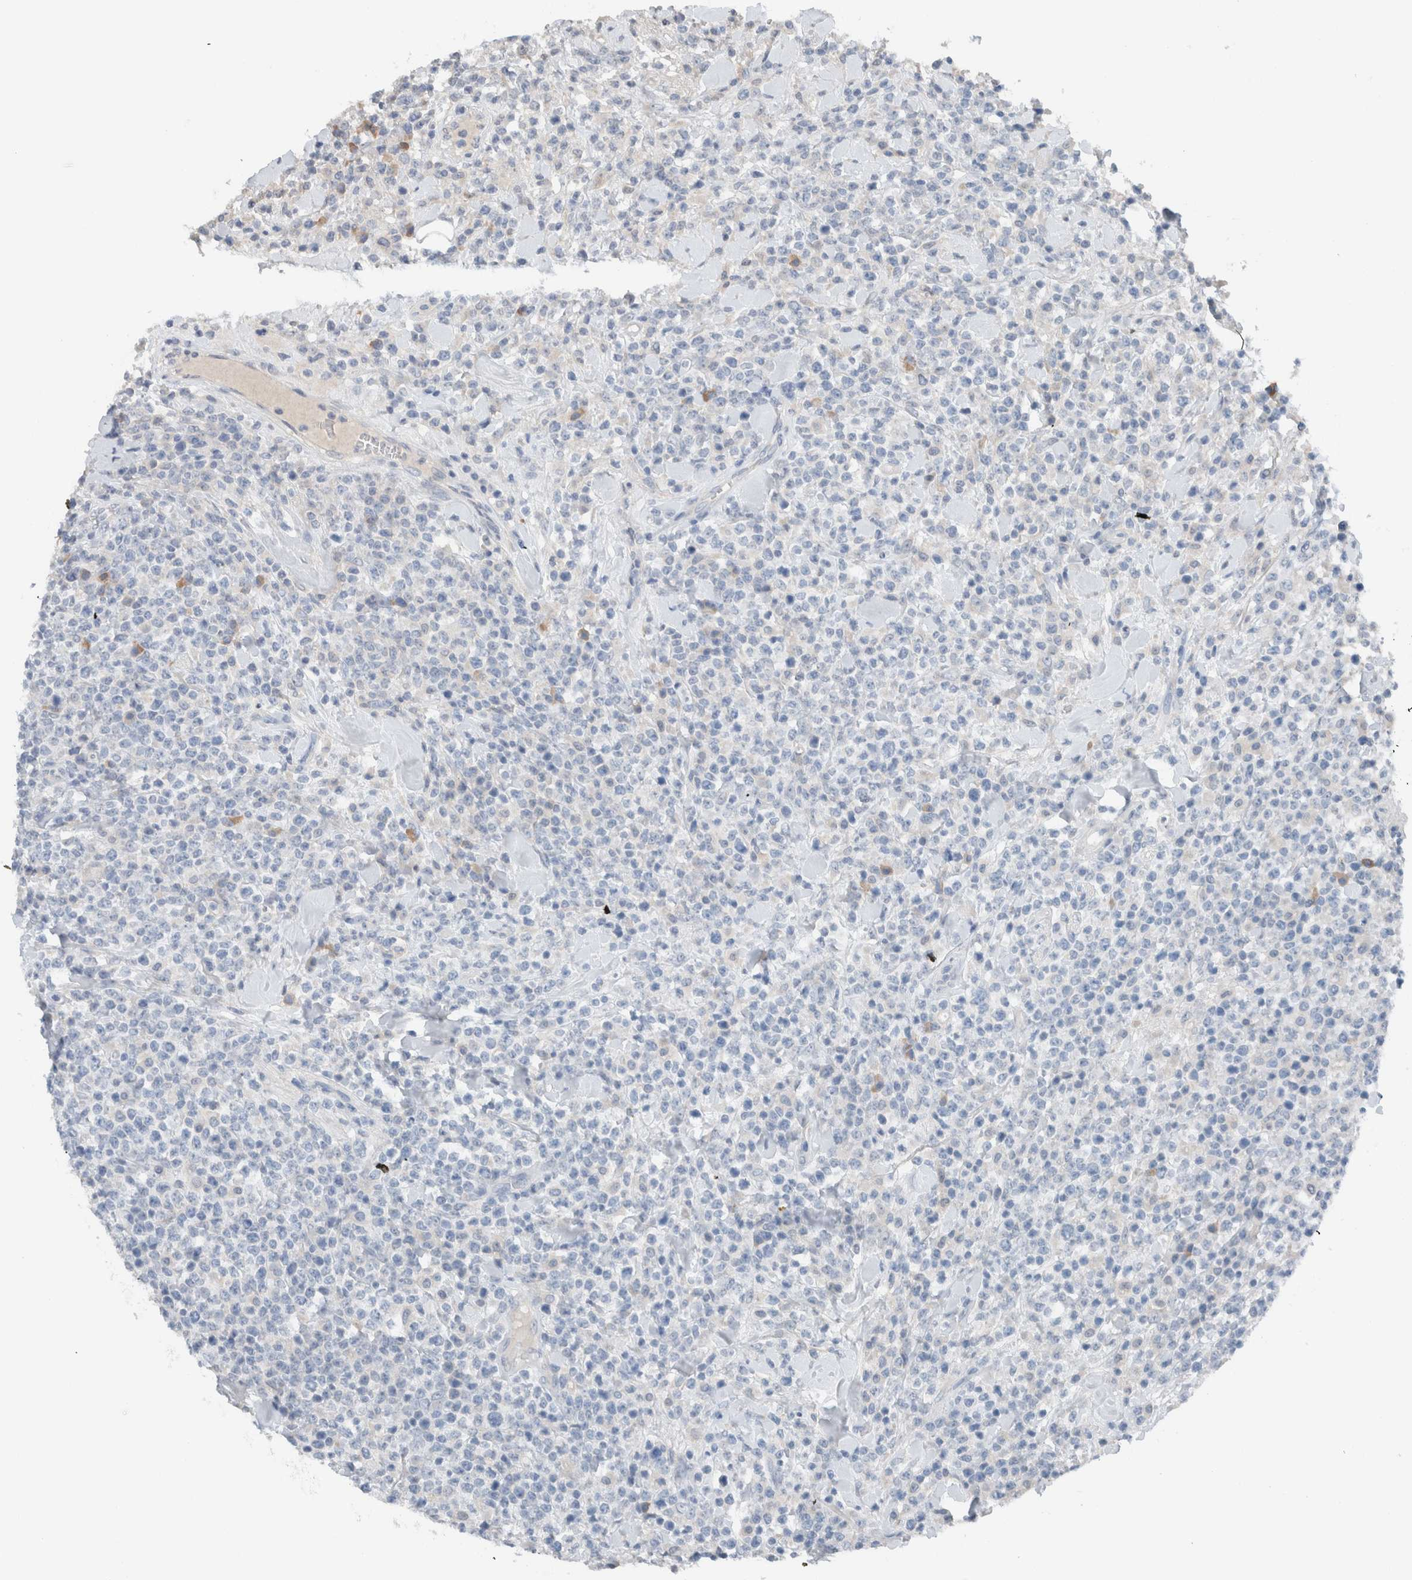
{"staining": {"intensity": "negative", "quantity": "none", "location": "none"}, "tissue": "lymphoma", "cell_type": "Tumor cells", "image_type": "cancer", "snomed": [{"axis": "morphology", "description": "Malignant lymphoma, non-Hodgkin's type, High grade"}, {"axis": "topography", "description": "Colon"}], "caption": "The micrograph reveals no staining of tumor cells in malignant lymphoma, non-Hodgkin's type (high-grade).", "gene": "DUOX1", "patient": {"sex": "female", "age": 53}}